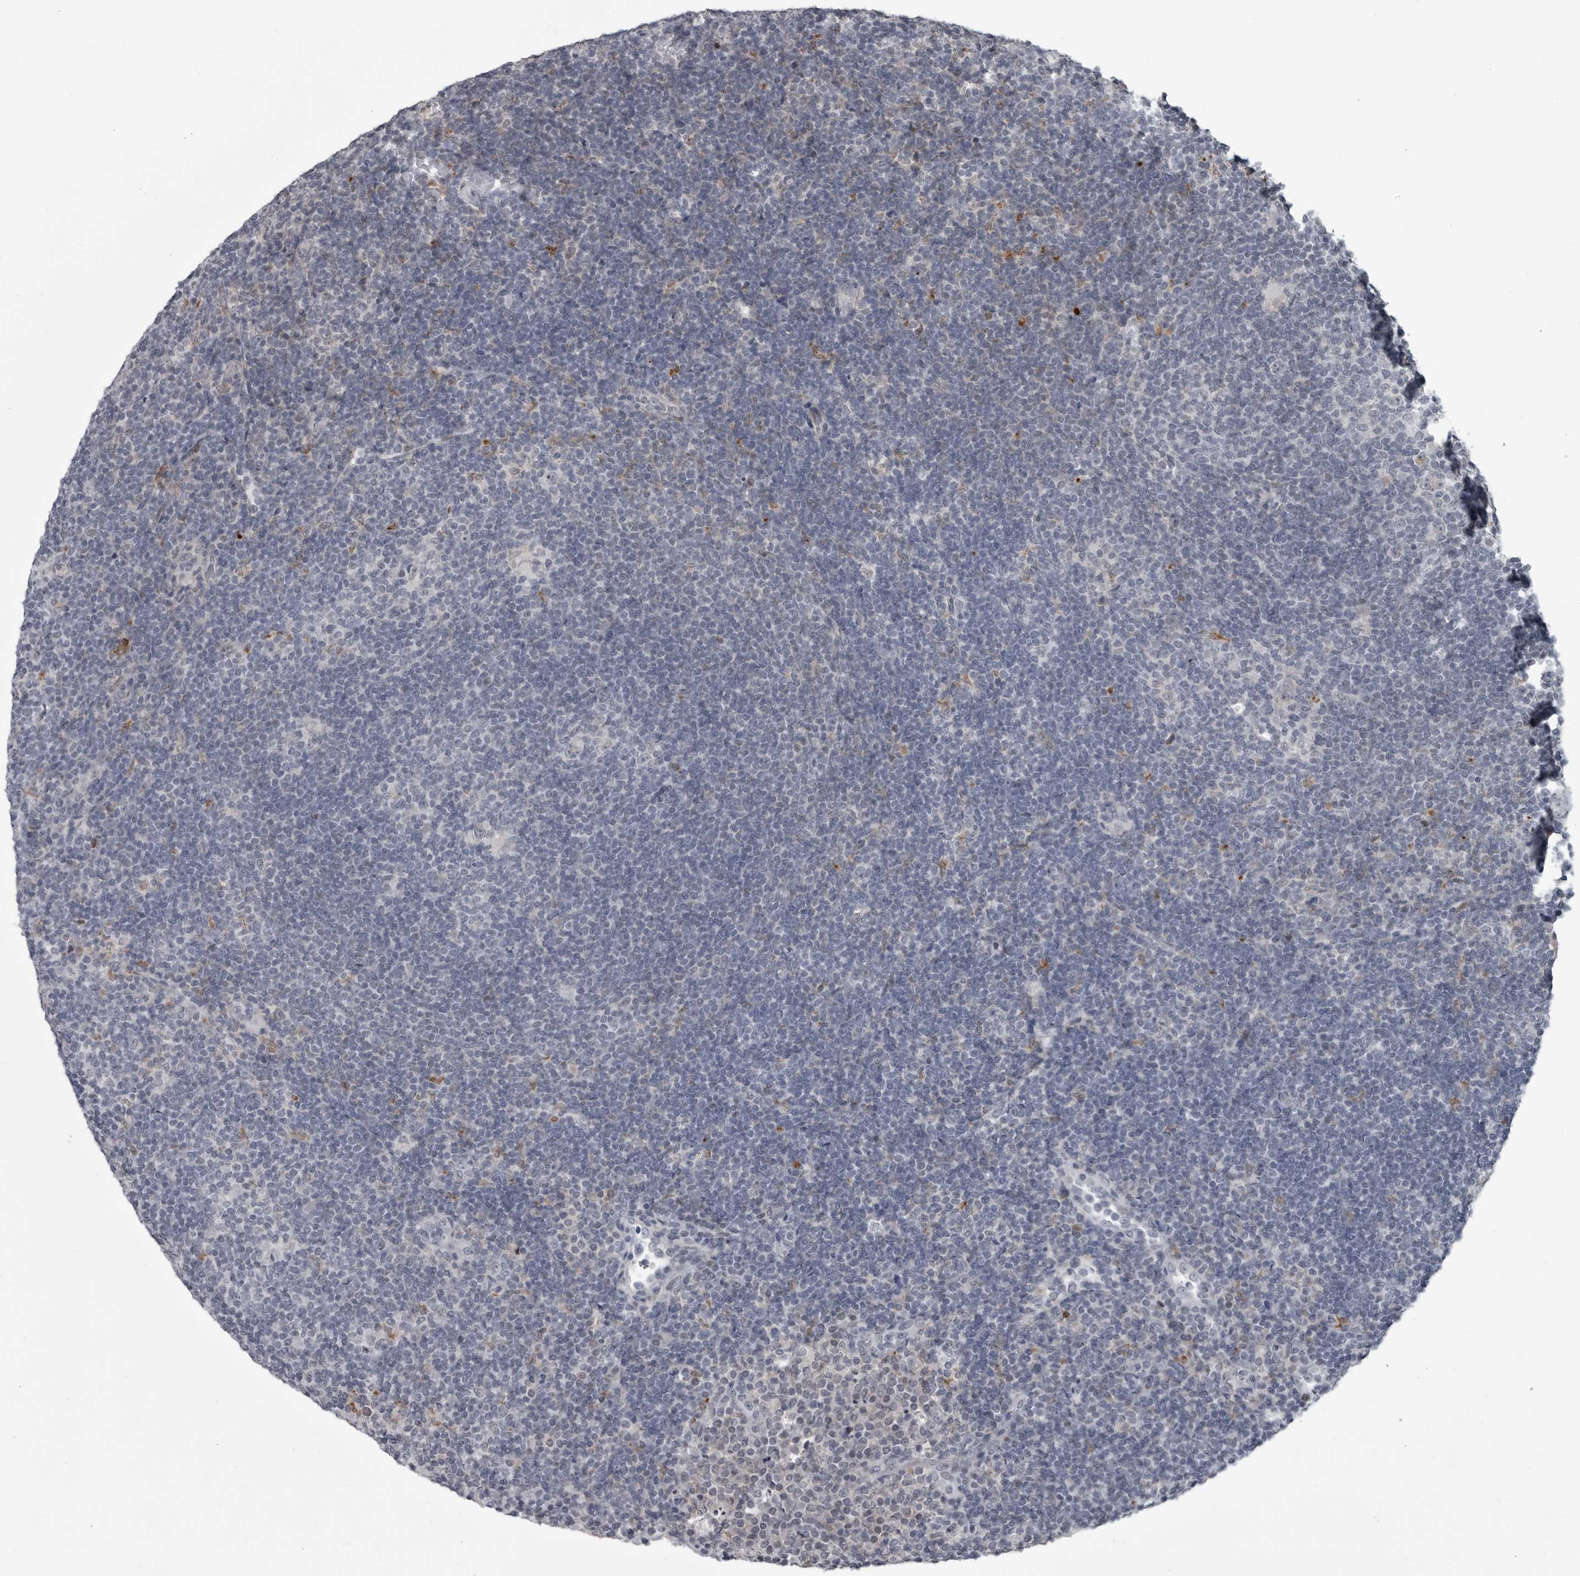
{"staining": {"intensity": "negative", "quantity": "none", "location": "none"}, "tissue": "lymphoma", "cell_type": "Tumor cells", "image_type": "cancer", "snomed": [{"axis": "morphology", "description": "Hodgkin's disease, NOS"}, {"axis": "topography", "description": "Lymph node"}], "caption": "Tumor cells are negative for brown protein staining in Hodgkin's disease.", "gene": "LYSMD1", "patient": {"sex": "female", "age": 57}}